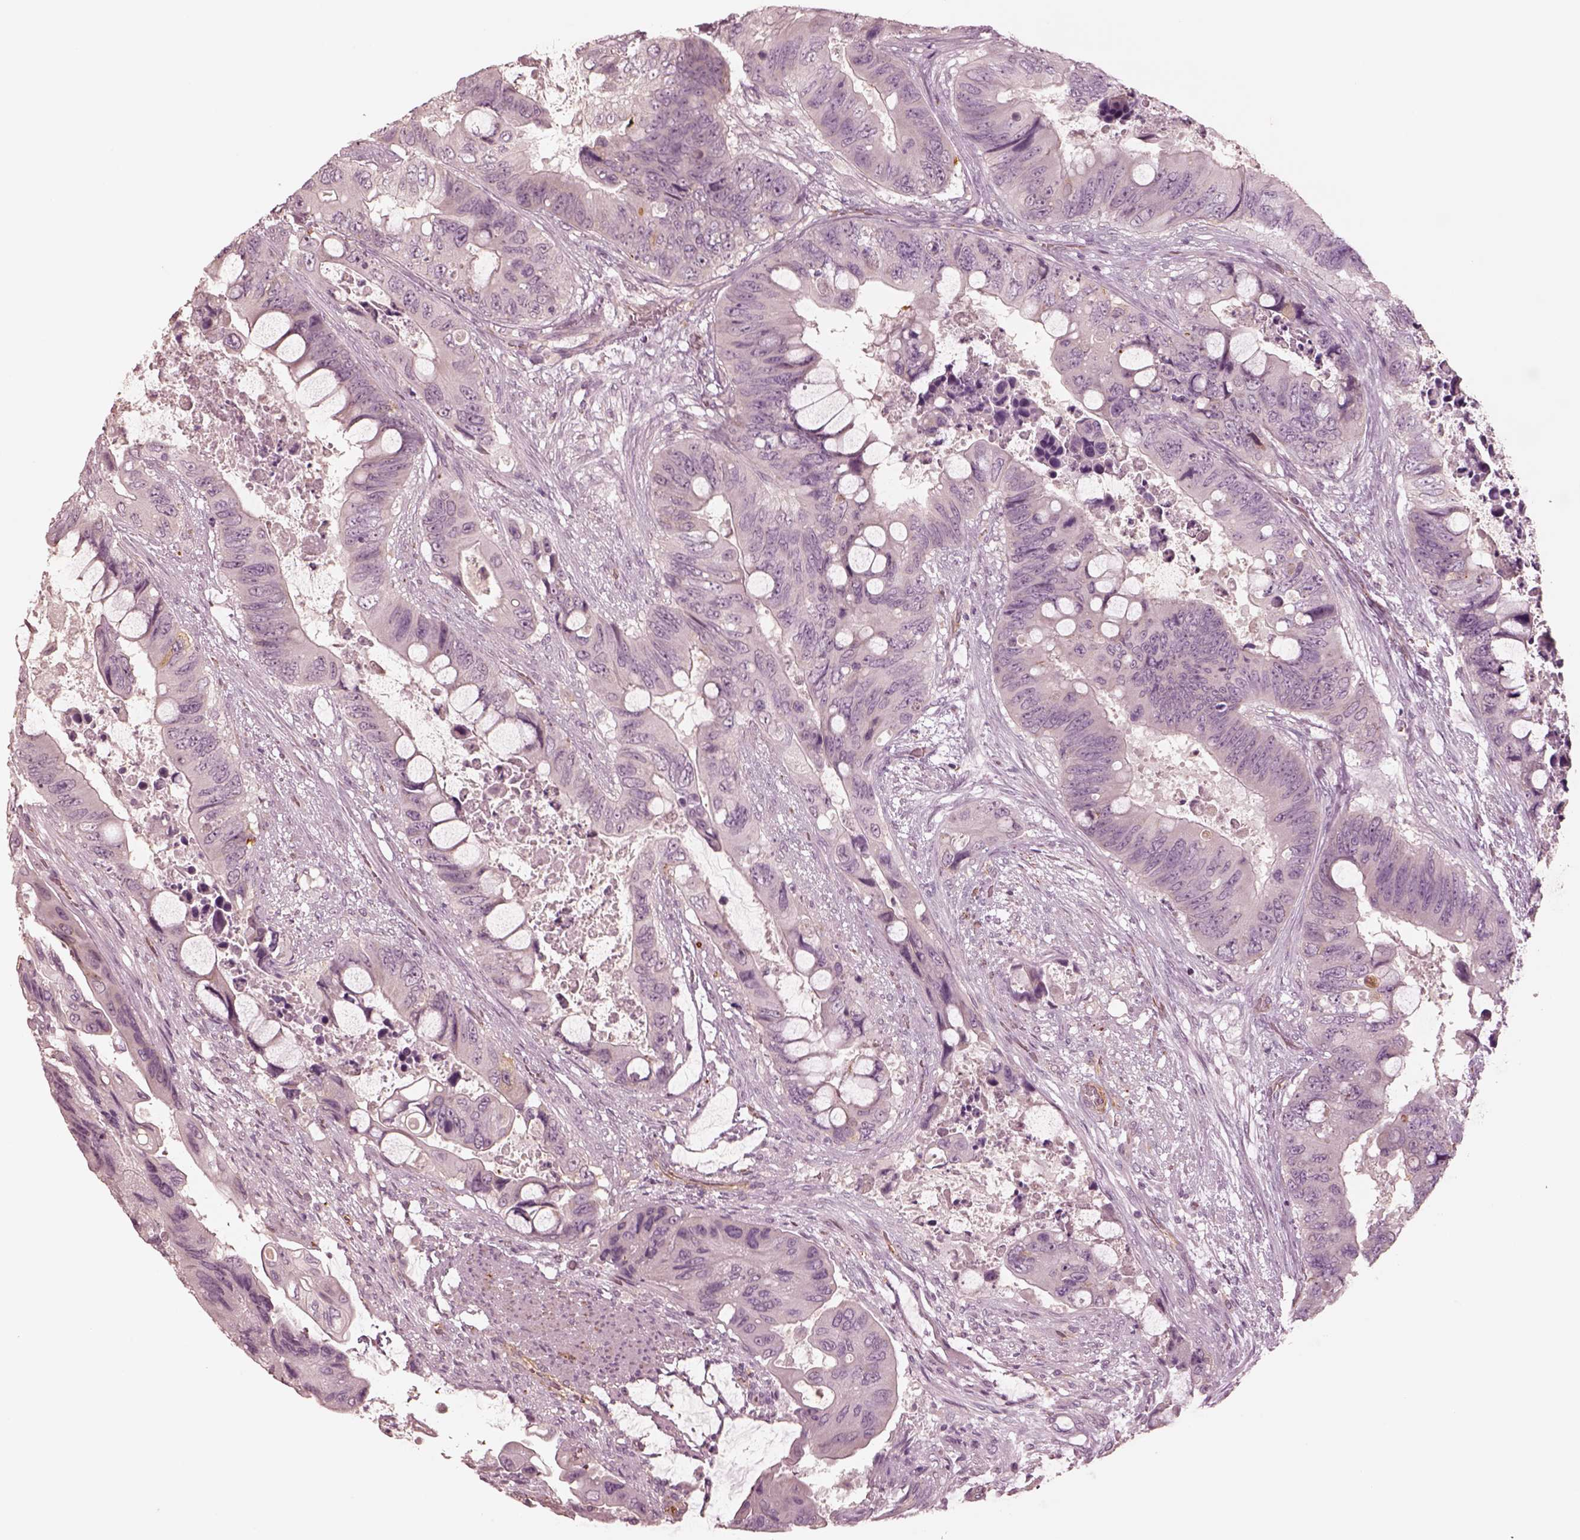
{"staining": {"intensity": "negative", "quantity": "none", "location": "none"}, "tissue": "colorectal cancer", "cell_type": "Tumor cells", "image_type": "cancer", "snomed": [{"axis": "morphology", "description": "Adenocarcinoma, NOS"}, {"axis": "topography", "description": "Rectum"}], "caption": "The histopathology image displays no staining of tumor cells in colorectal cancer.", "gene": "DNAAF9", "patient": {"sex": "male", "age": 63}}